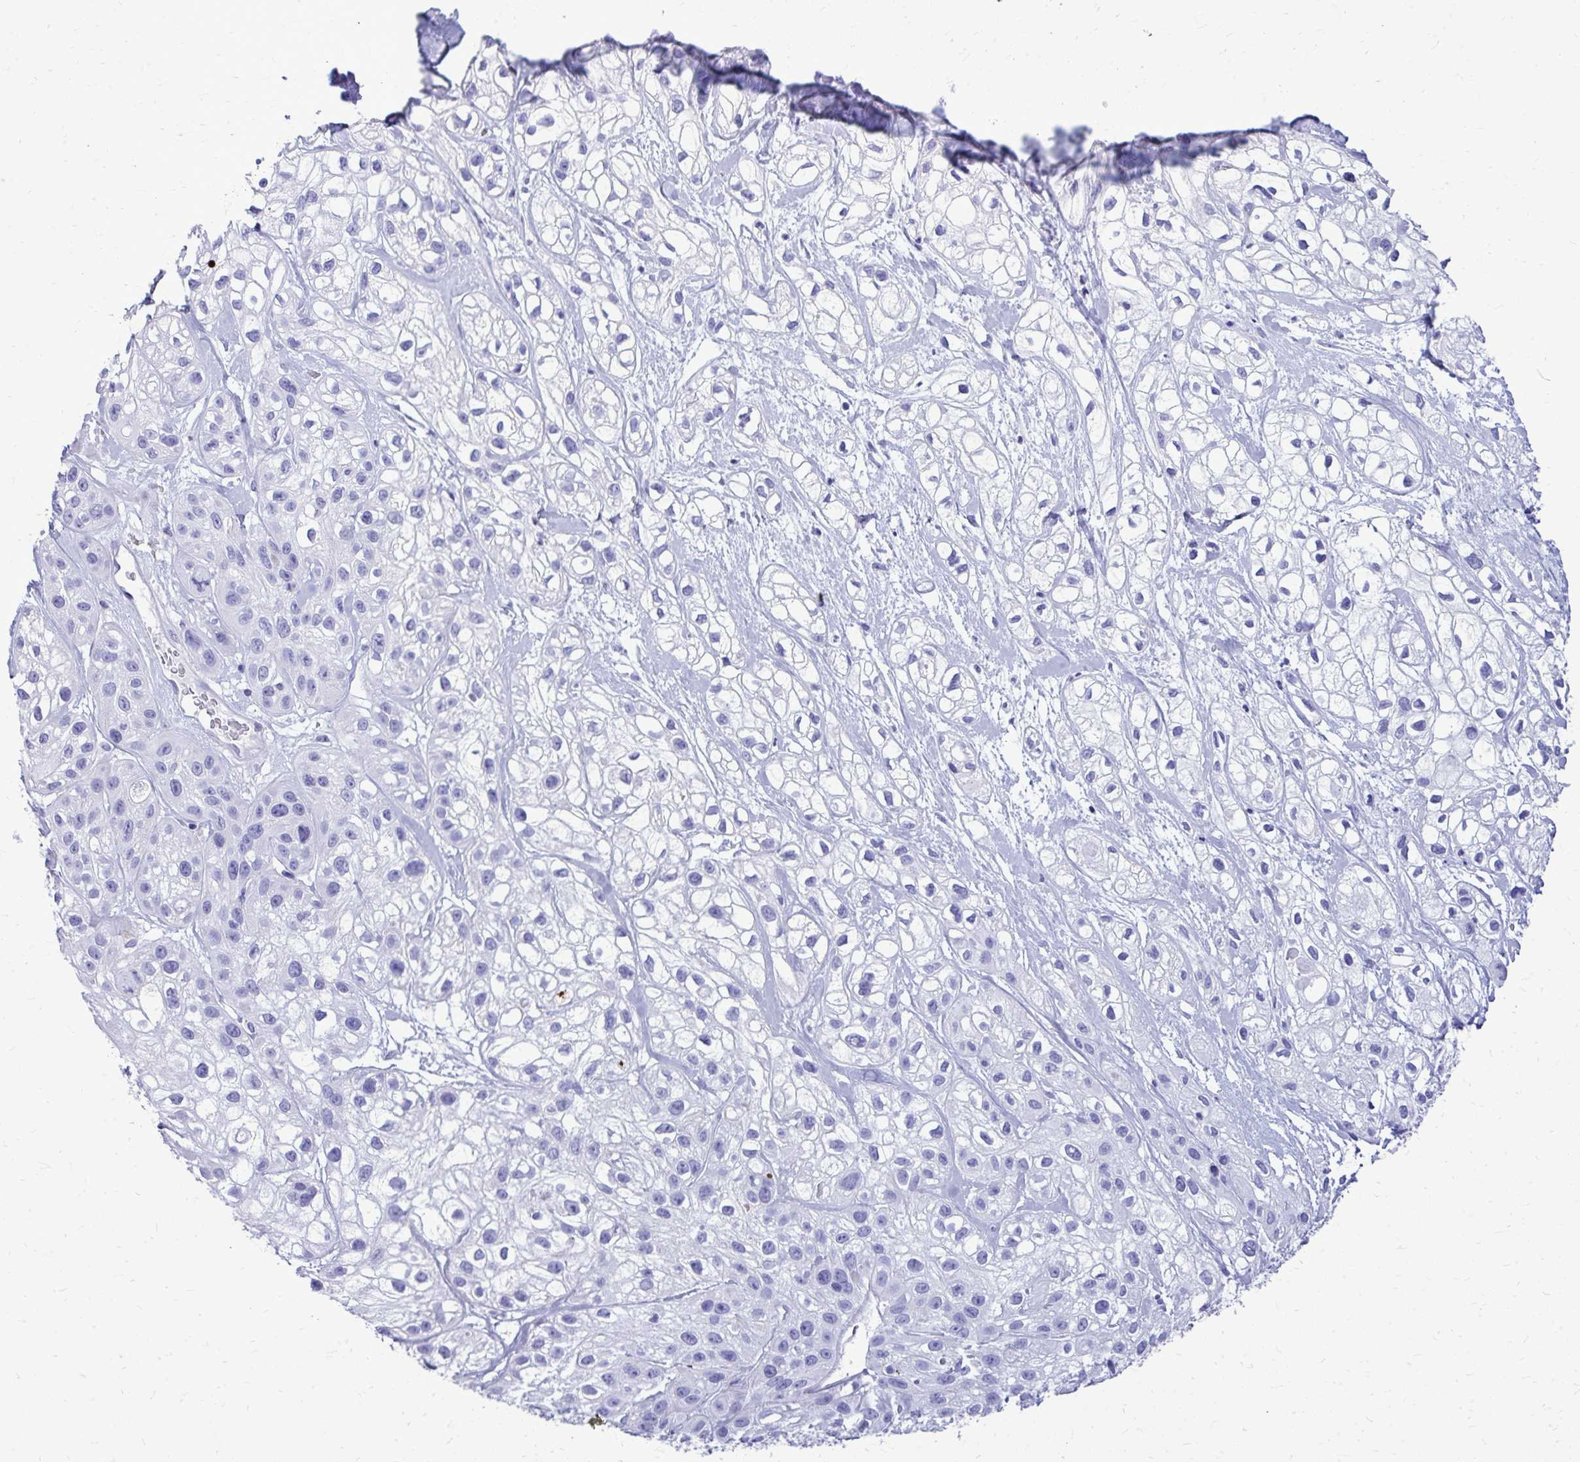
{"staining": {"intensity": "negative", "quantity": "none", "location": "none"}, "tissue": "skin cancer", "cell_type": "Tumor cells", "image_type": "cancer", "snomed": [{"axis": "morphology", "description": "Squamous cell carcinoma, NOS"}, {"axis": "topography", "description": "Skin"}], "caption": "This is an immunohistochemistry micrograph of skin squamous cell carcinoma. There is no staining in tumor cells.", "gene": "BCL6B", "patient": {"sex": "male", "age": 82}}